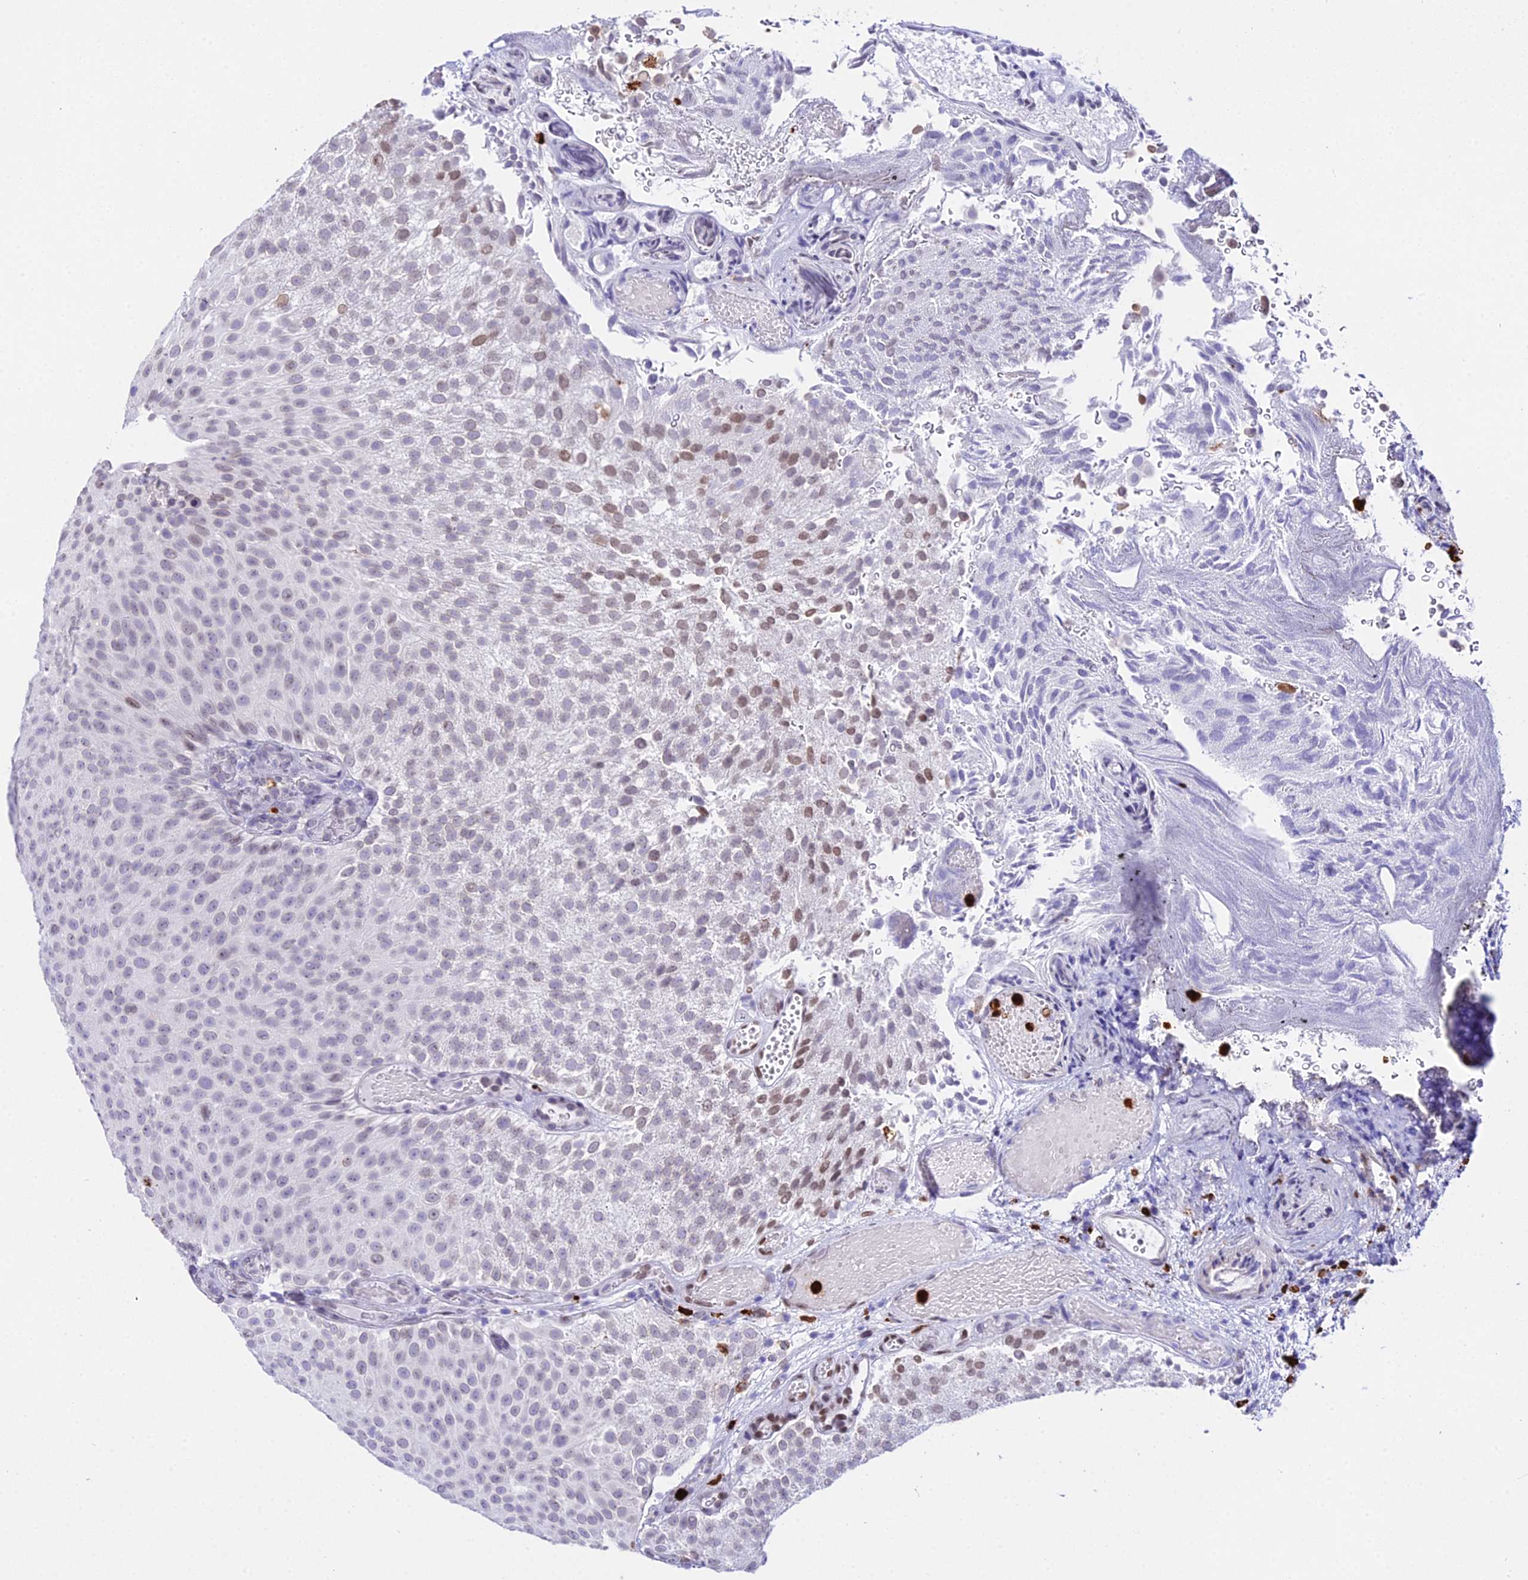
{"staining": {"intensity": "moderate", "quantity": "<25%", "location": "nuclear"}, "tissue": "urothelial cancer", "cell_type": "Tumor cells", "image_type": "cancer", "snomed": [{"axis": "morphology", "description": "Urothelial carcinoma, Low grade"}, {"axis": "topography", "description": "Urinary bladder"}], "caption": "Immunohistochemical staining of human urothelial cancer shows low levels of moderate nuclear protein positivity in about <25% of tumor cells.", "gene": "MCM10", "patient": {"sex": "male", "age": 78}}